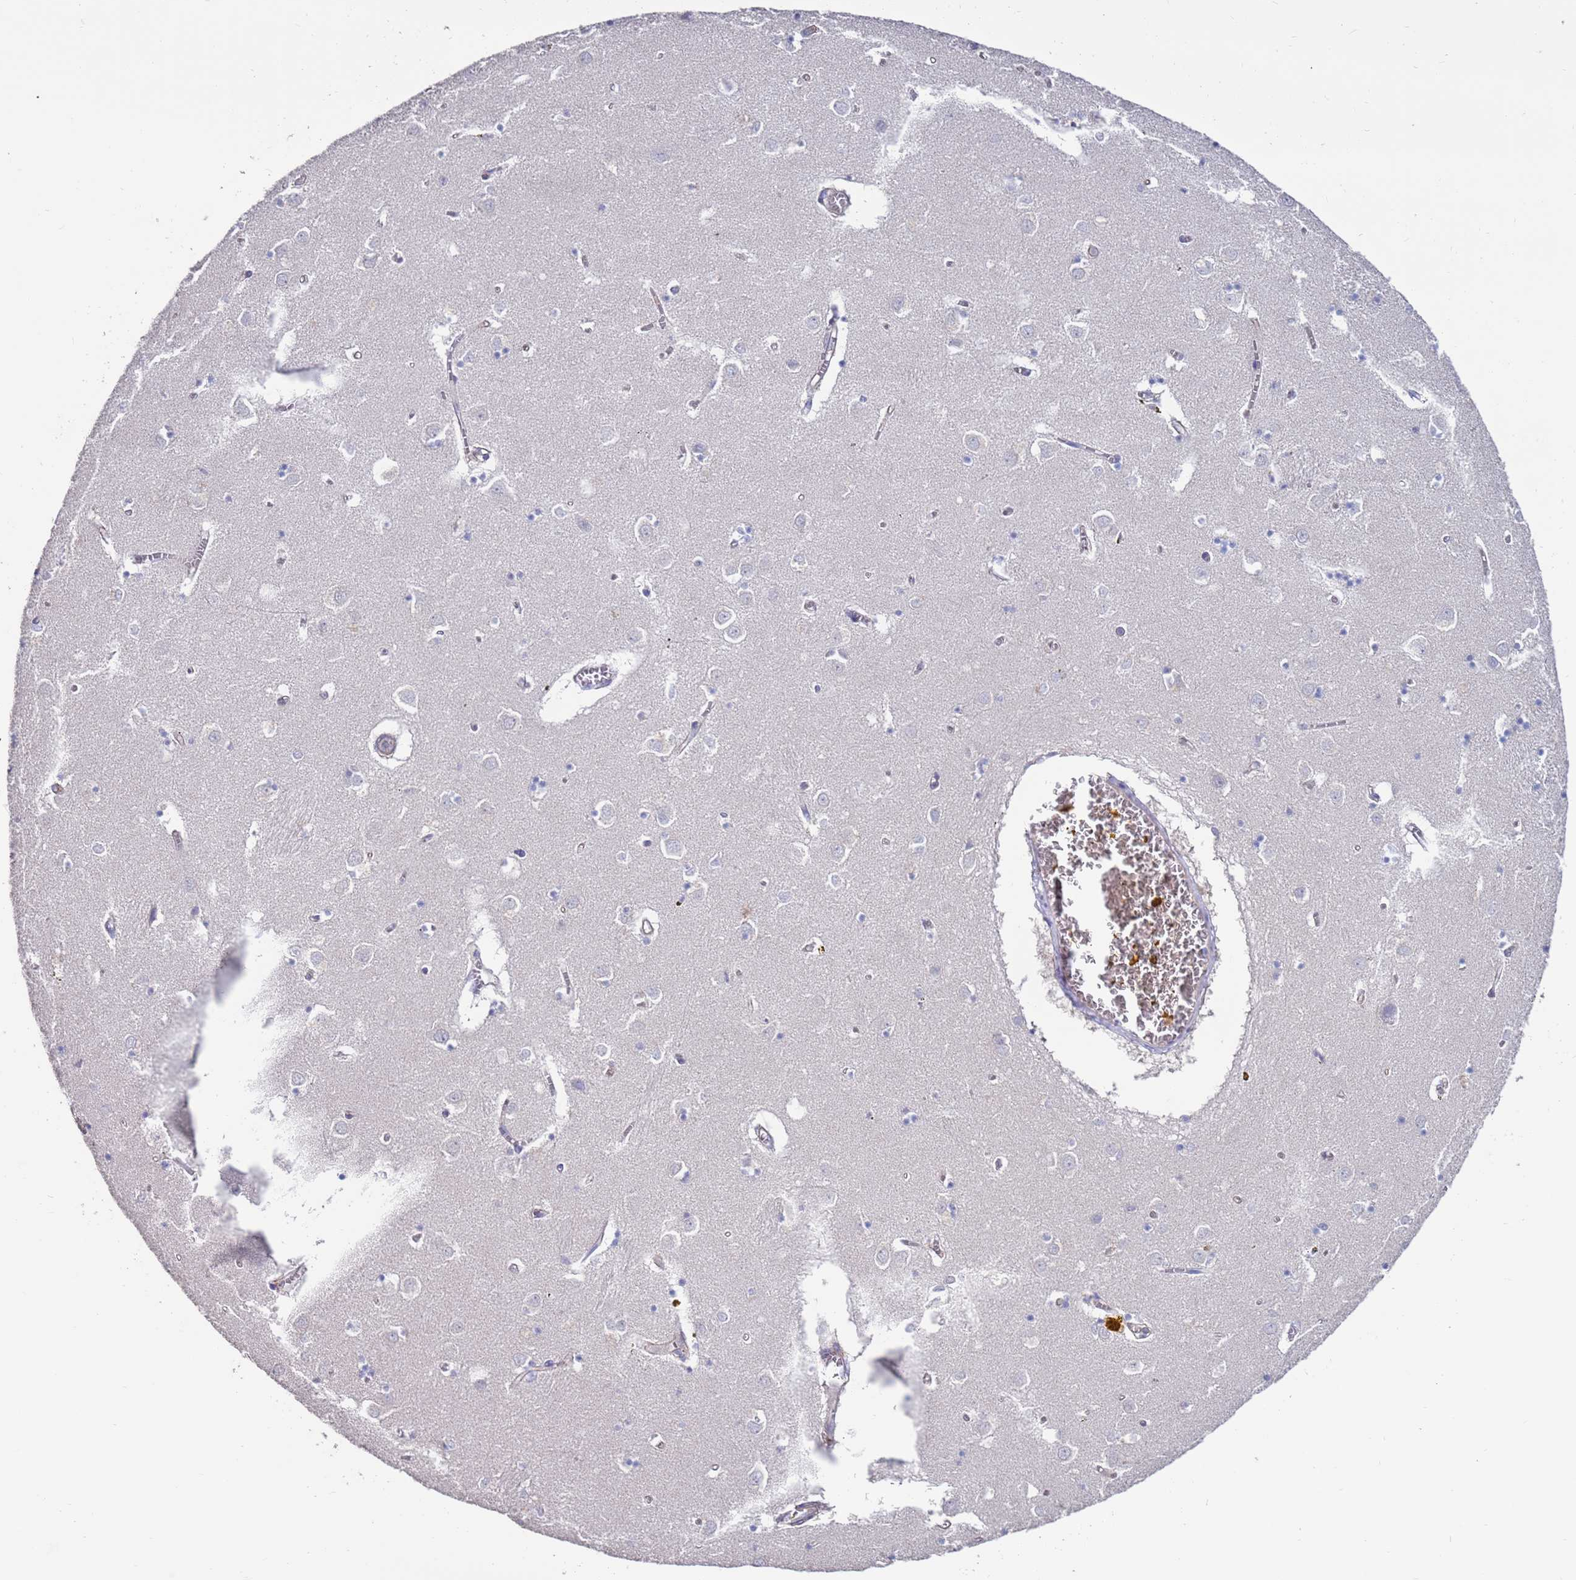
{"staining": {"intensity": "negative", "quantity": "none", "location": "none"}, "tissue": "caudate", "cell_type": "Glial cells", "image_type": "normal", "snomed": [{"axis": "morphology", "description": "Normal tissue, NOS"}, {"axis": "topography", "description": "Lateral ventricle wall"}], "caption": "Immunohistochemistry (IHC) image of benign human caudate stained for a protein (brown), which shows no positivity in glial cells.", "gene": "KRTCAP3", "patient": {"sex": "male", "age": 70}}